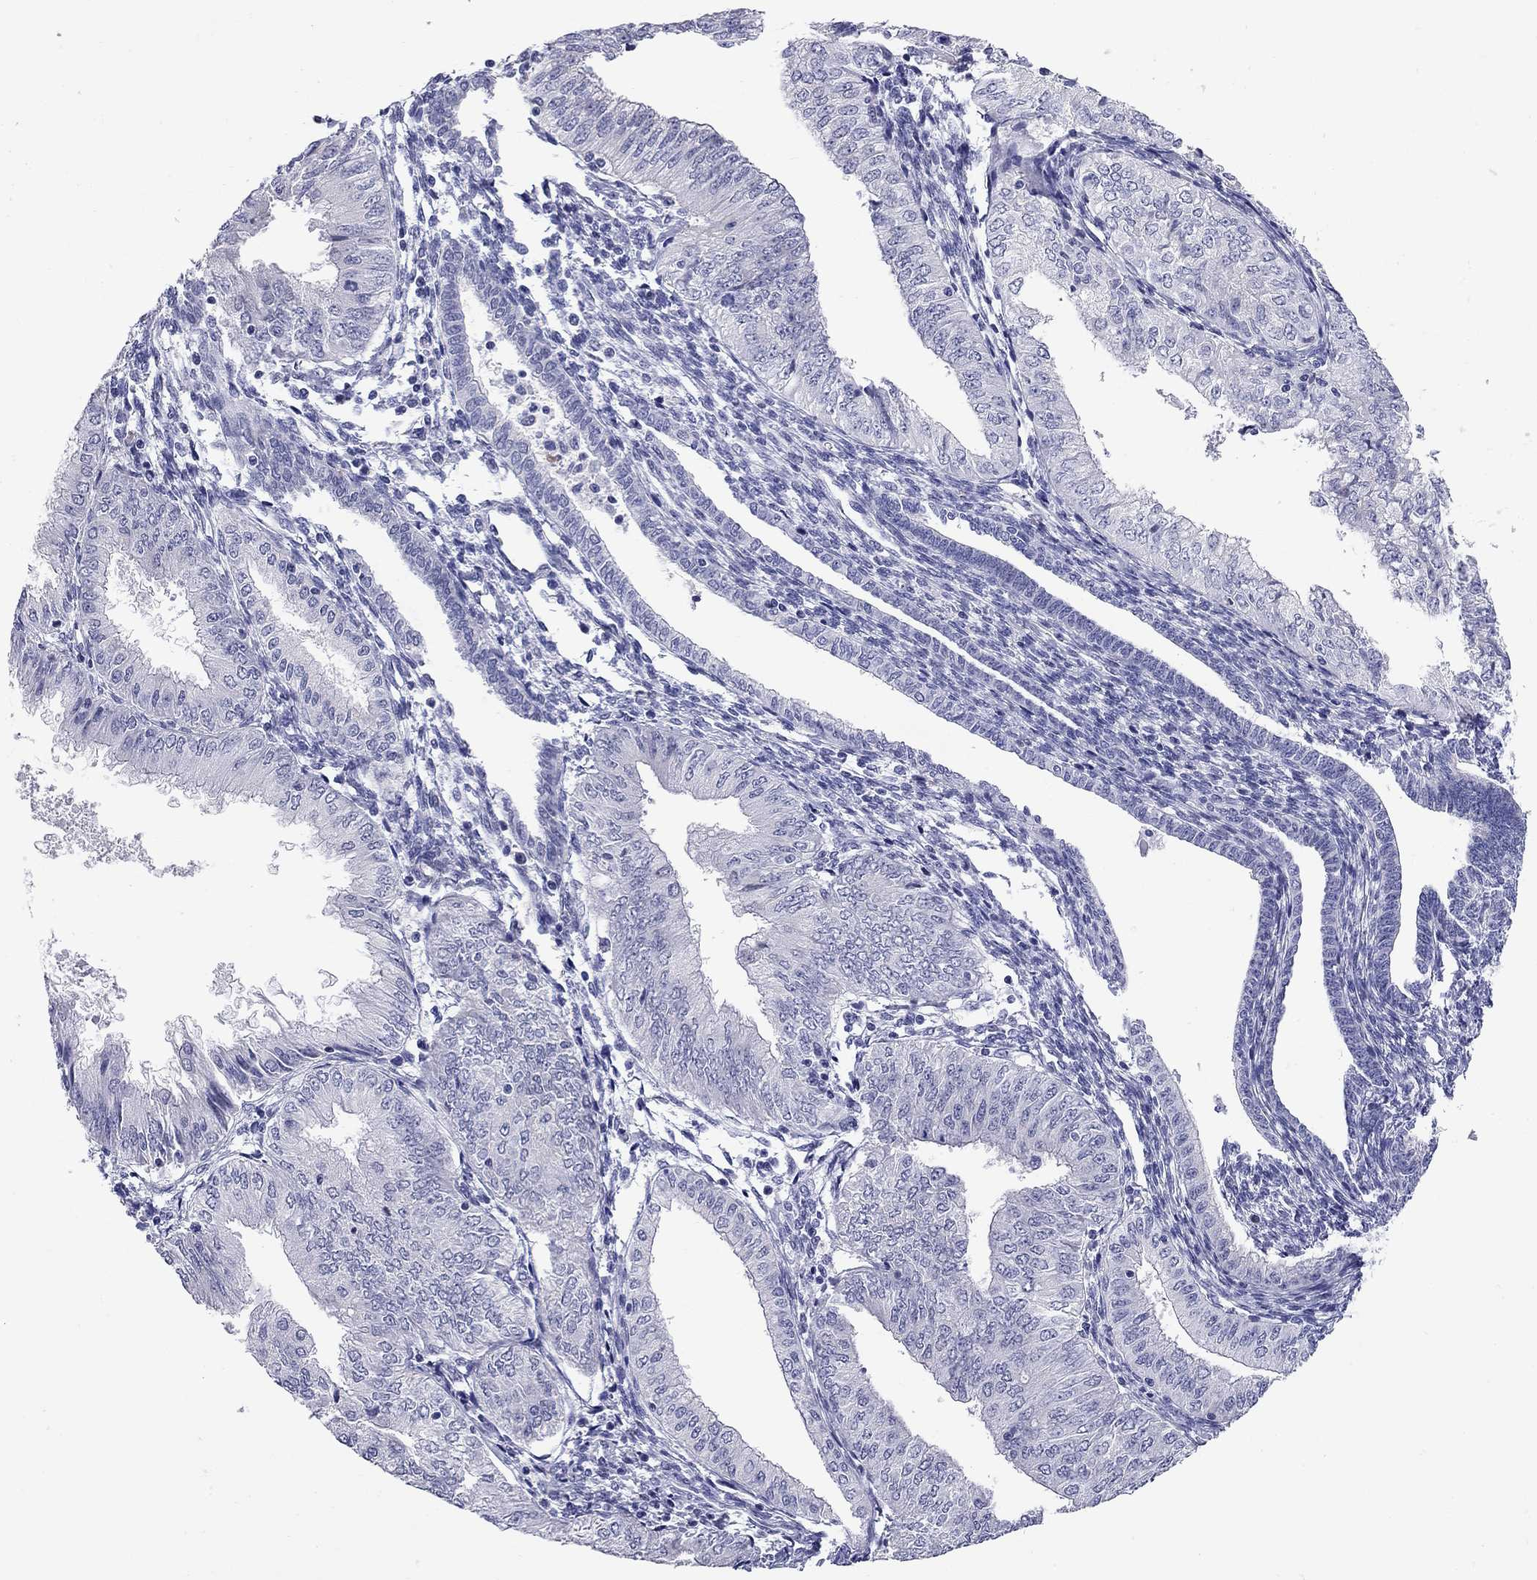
{"staining": {"intensity": "negative", "quantity": "none", "location": "none"}, "tissue": "endometrial cancer", "cell_type": "Tumor cells", "image_type": "cancer", "snomed": [{"axis": "morphology", "description": "Adenocarcinoma, NOS"}, {"axis": "topography", "description": "Endometrium"}], "caption": "Histopathology image shows no significant protein positivity in tumor cells of endometrial cancer (adenocarcinoma).", "gene": "C8orf88", "patient": {"sex": "female", "age": 53}}